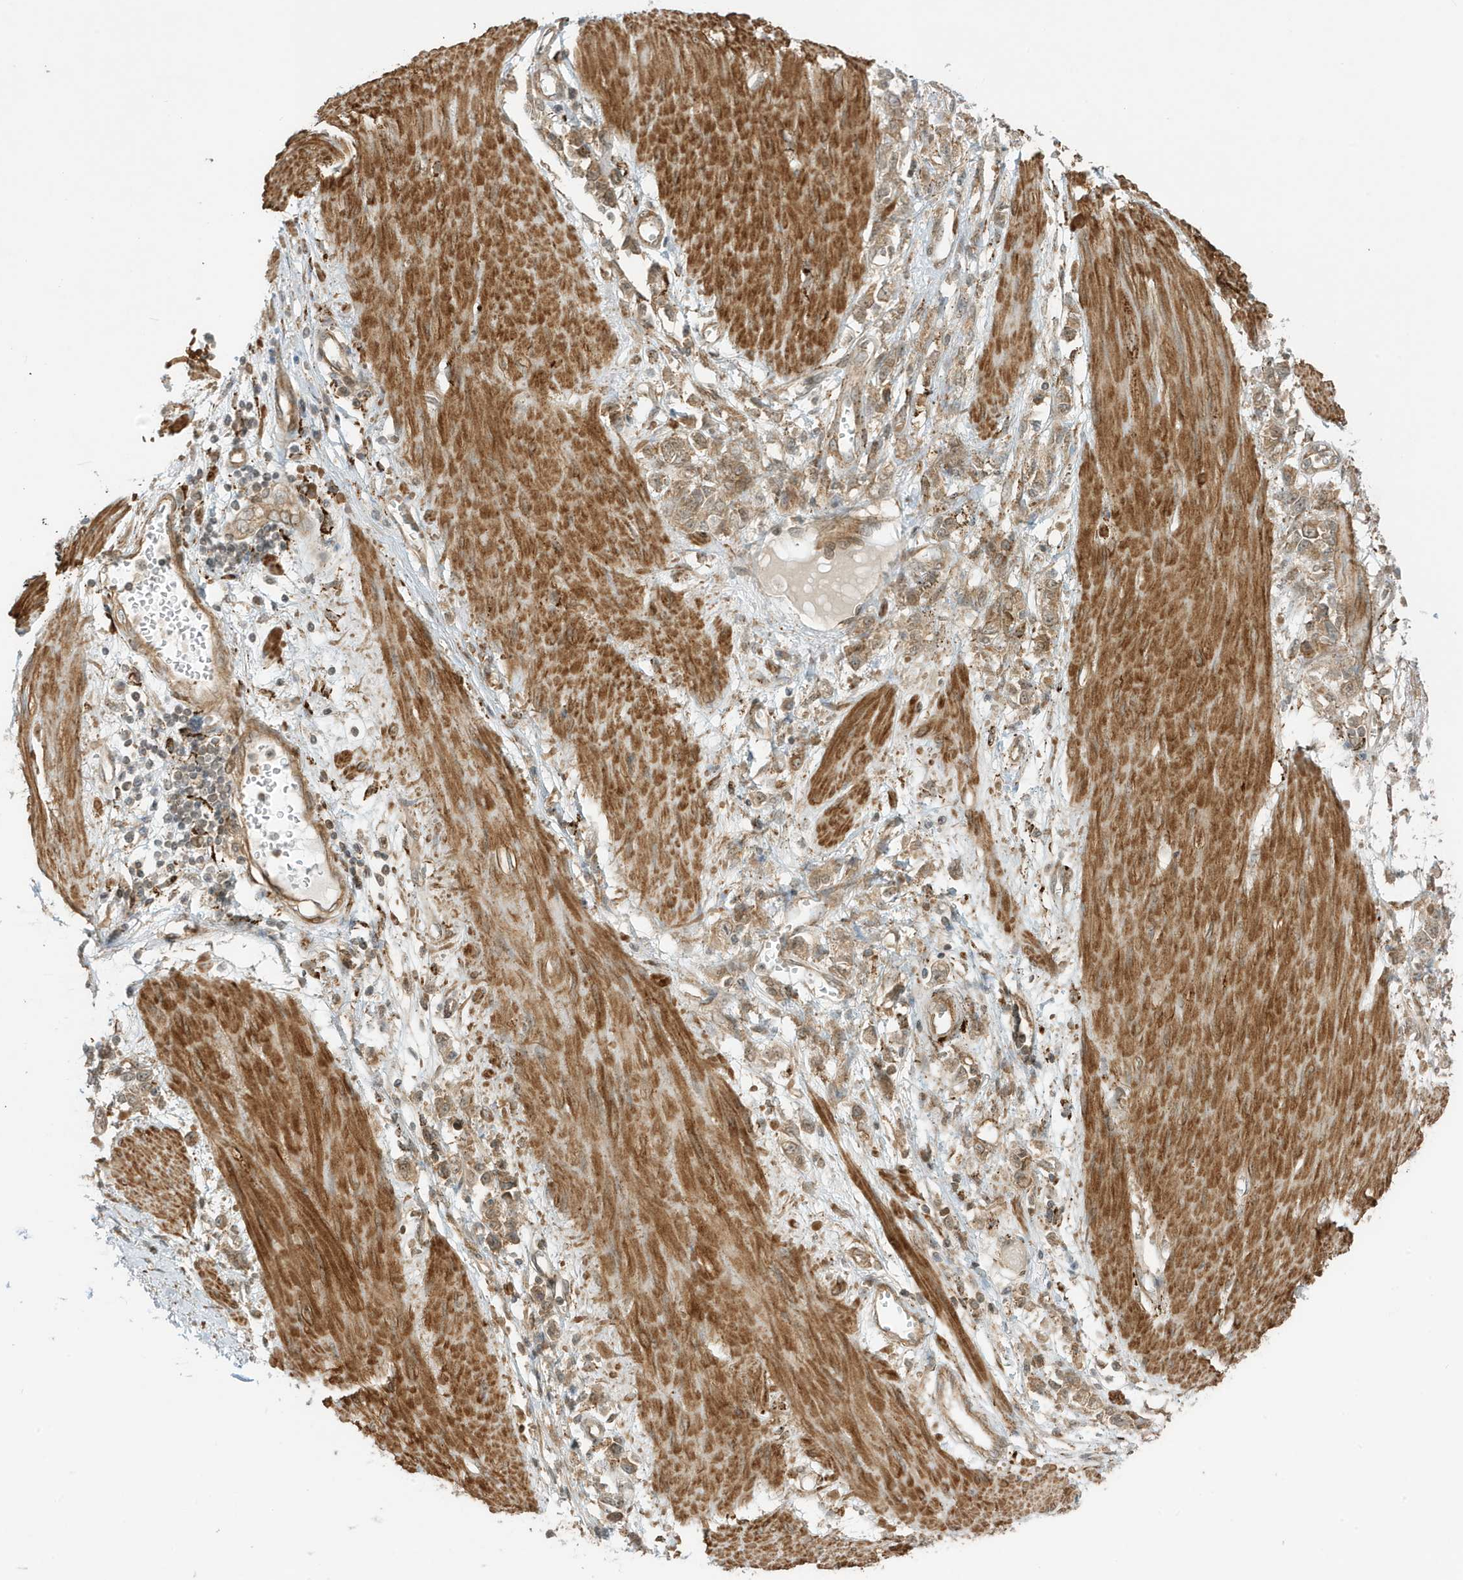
{"staining": {"intensity": "weak", "quantity": ">75%", "location": "cytoplasmic/membranous"}, "tissue": "stomach cancer", "cell_type": "Tumor cells", "image_type": "cancer", "snomed": [{"axis": "morphology", "description": "Adenocarcinoma, NOS"}, {"axis": "topography", "description": "Stomach"}], "caption": "Immunohistochemical staining of human adenocarcinoma (stomach) displays low levels of weak cytoplasmic/membranous staining in approximately >75% of tumor cells.", "gene": "DHX36", "patient": {"sex": "female", "age": 76}}